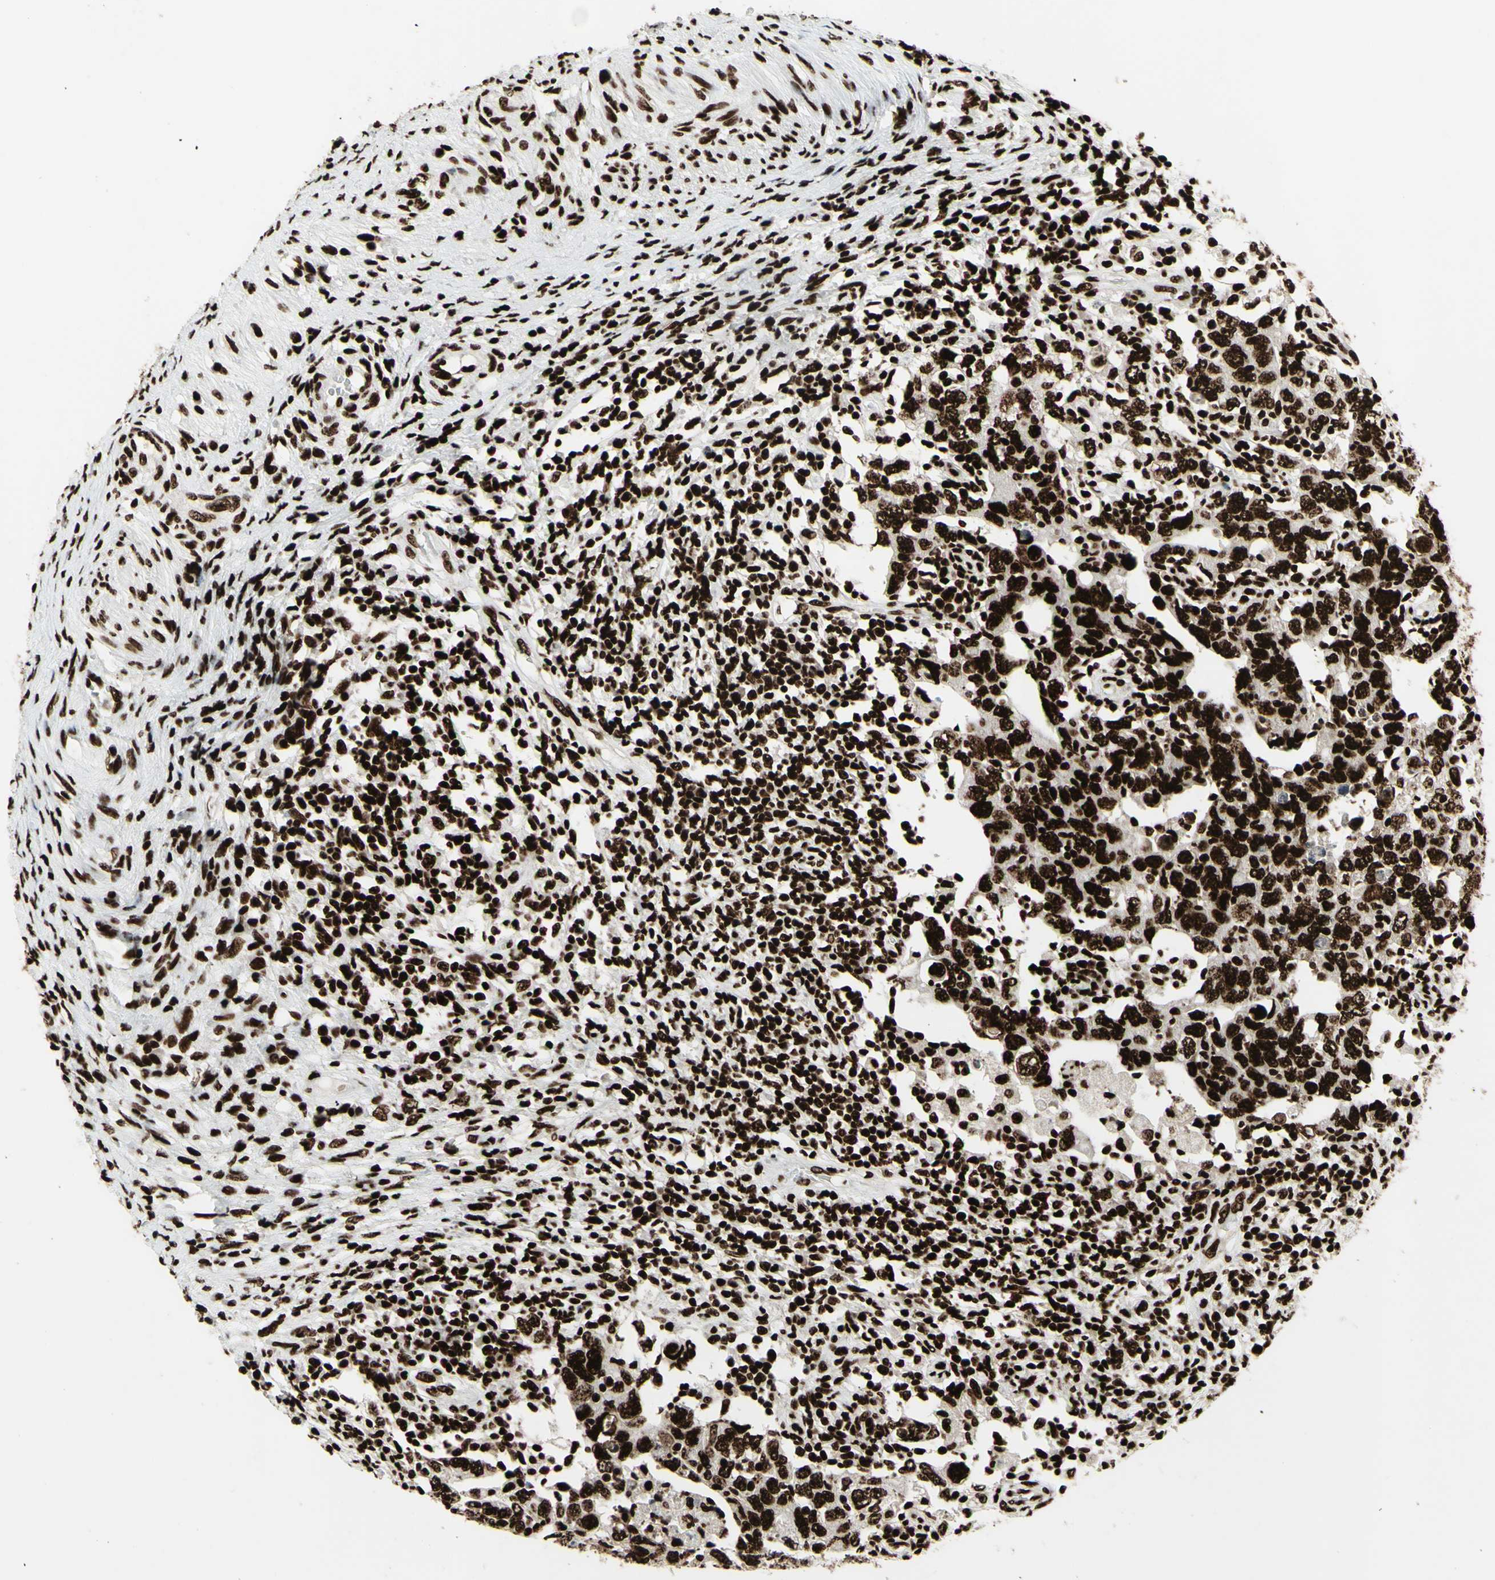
{"staining": {"intensity": "strong", "quantity": ">75%", "location": "nuclear"}, "tissue": "testis cancer", "cell_type": "Tumor cells", "image_type": "cancer", "snomed": [{"axis": "morphology", "description": "Carcinoma, Embryonal, NOS"}, {"axis": "topography", "description": "Testis"}], "caption": "Testis cancer (embryonal carcinoma) tissue displays strong nuclear staining in approximately >75% of tumor cells Using DAB (brown) and hematoxylin (blue) stains, captured at high magnification using brightfield microscopy.", "gene": "U2AF2", "patient": {"sex": "male", "age": 26}}